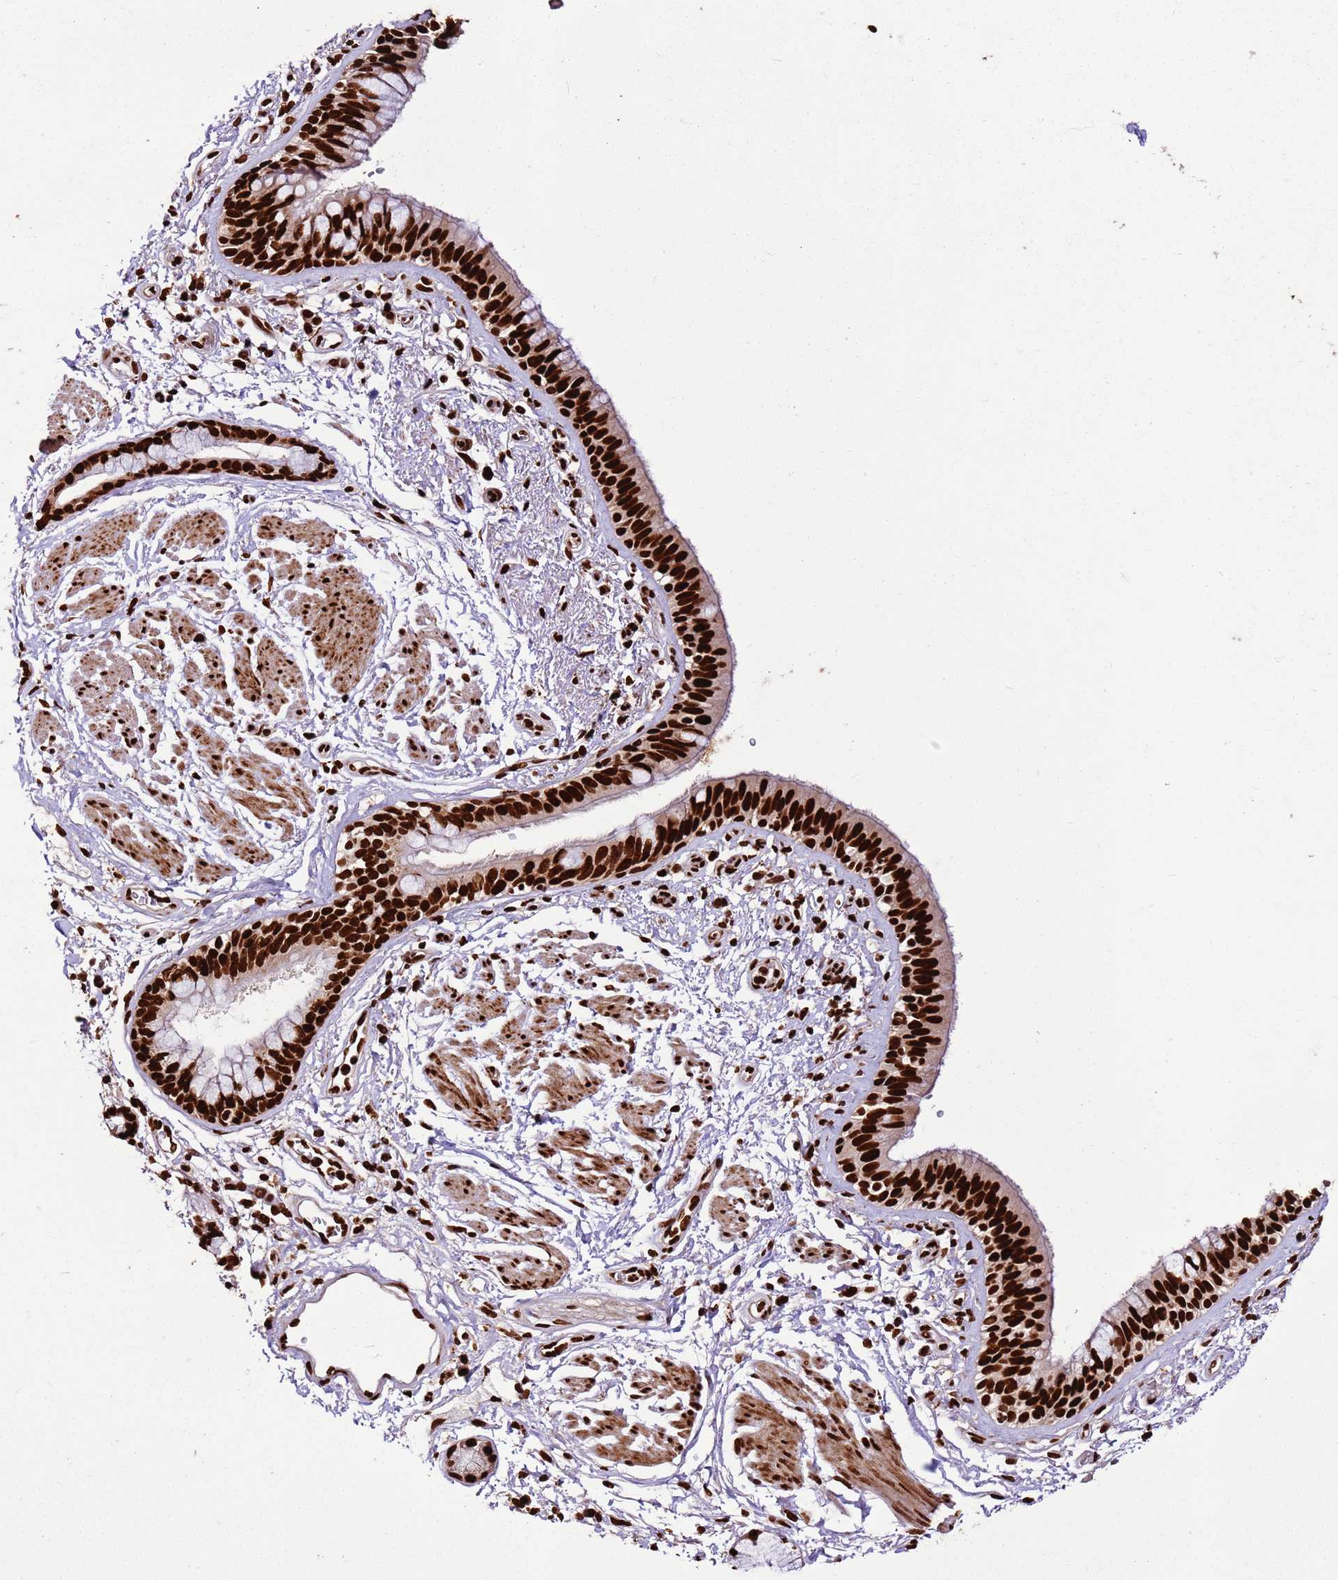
{"staining": {"intensity": "strong", "quantity": ">75%", "location": "nuclear"}, "tissue": "bronchus", "cell_type": "Respiratory epithelial cells", "image_type": "normal", "snomed": [{"axis": "morphology", "description": "Normal tissue, NOS"}, {"axis": "morphology", "description": "Neoplasm, uncertain whether benign or malignant"}, {"axis": "topography", "description": "Bronchus"}, {"axis": "topography", "description": "Lung"}], "caption": "Protein expression analysis of normal bronchus reveals strong nuclear staining in approximately >75% of respiratory epithelial cells.", "gene": "HNRNPAB", "patient": {"sex": "male", "age": 55}}